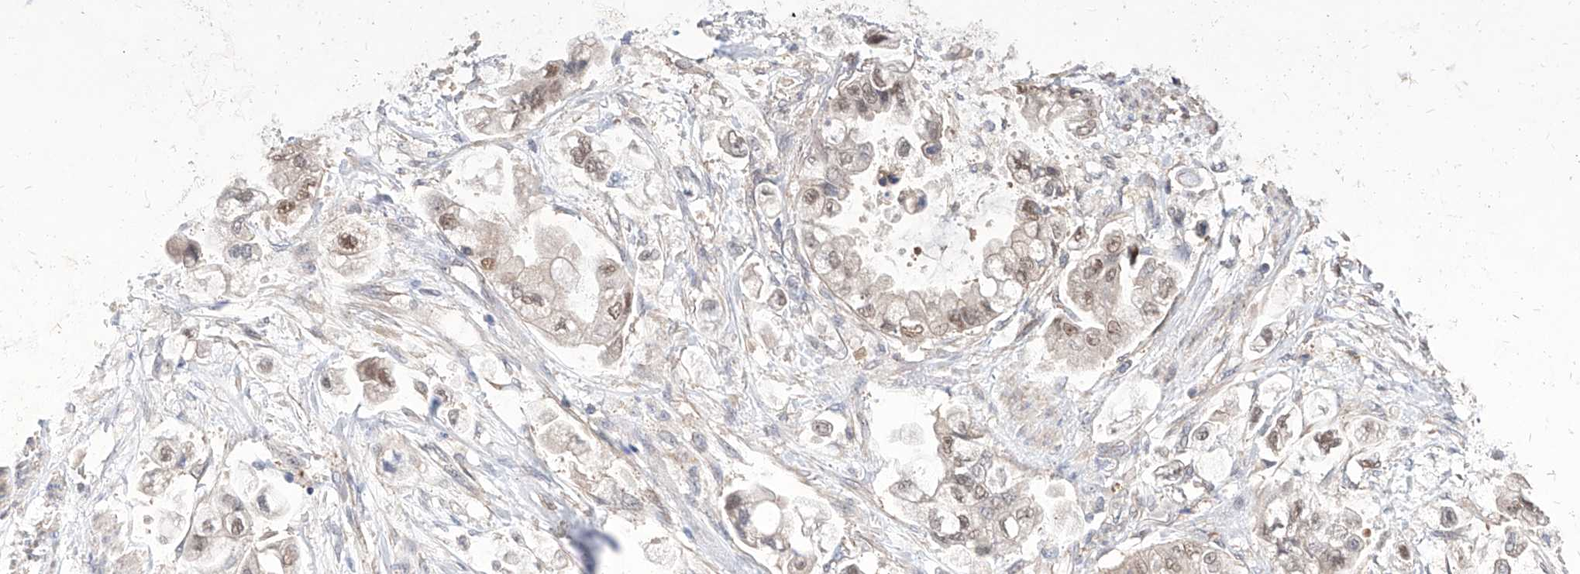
{"staining": {"intensity": "moderate", "quantity": ">75%", "location": "nuclear"}, "tissue": "stomach cancer", "cell_type": "Tumor cells", "image_type": "cancer", "snomed": [{"axis": "morphology", "description": "Adenocarcinoma, NOS"}, {"axis": "topography", "description": "Stomach"}], "caption": "High-magnification brightfield microscopy of stomach adenocarcinoma stained with DAB (3,3'-diaminobenzidine) (brown) and counterstained with hematoxylin (blue). tumor cells exhibit moderate nuclear staining is present in about>75% of cells.", "gene": "TSNAX", "patient": {"sex": "male", "age": 62}}